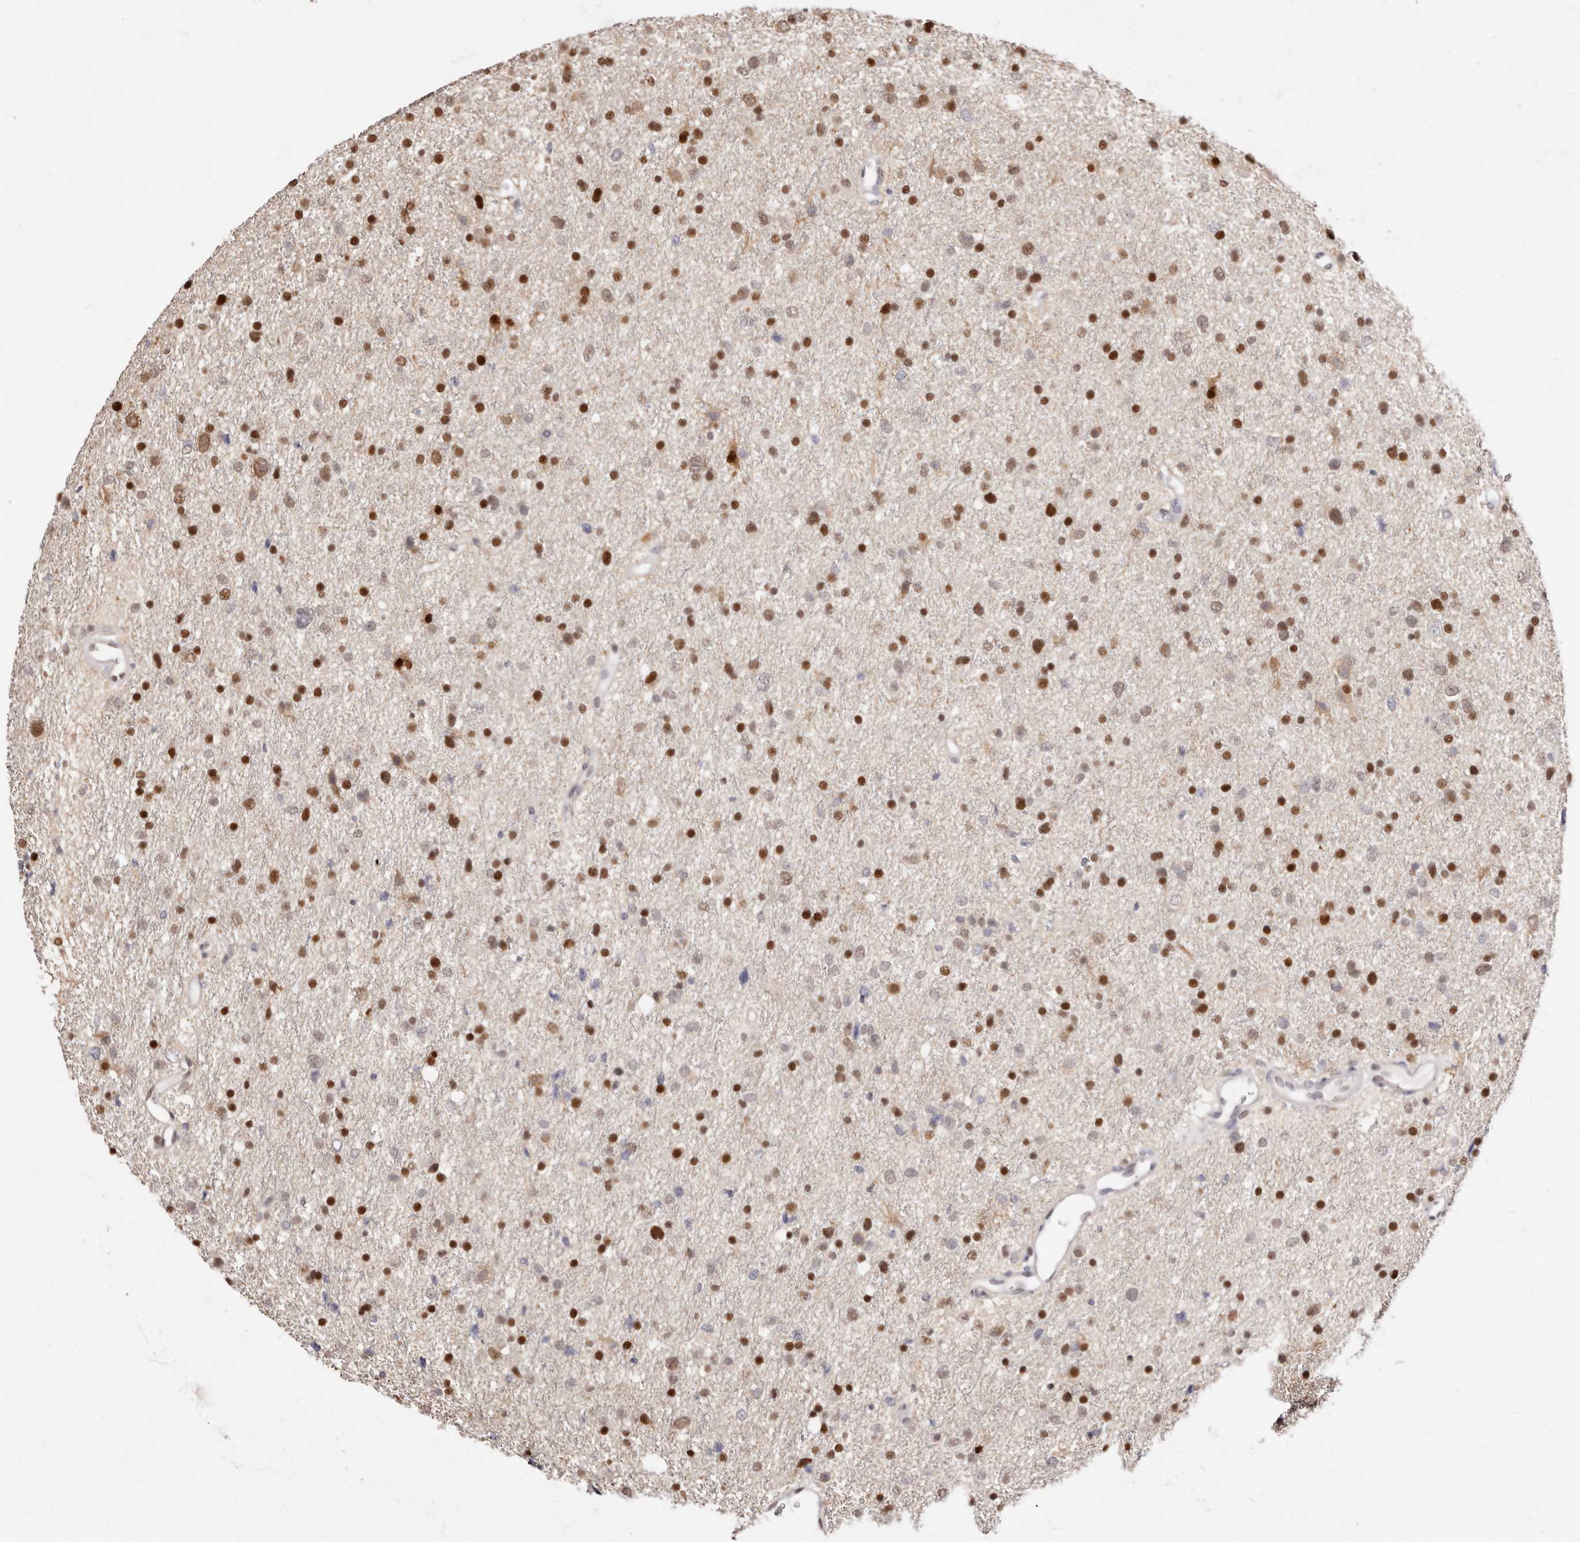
{"staining": {"intensity": "strong", "quantity": ">75%", "location": "nuclear"}, "tissue": "glioma", "cell_type": "Tumor cells", "image_type": "cancer", "snomed": [{"axis": "morphology", "description": "Glioma, malignant, Low grade"}, {"axis": "topography", "description": "Brain"}], "caption": "An image of human malignant low-grade glioma stained for a protein displays strong nuclear brown staining in tumor cells.", "gene": "TKT", "patient": {"sex": "female", "age": 37}}